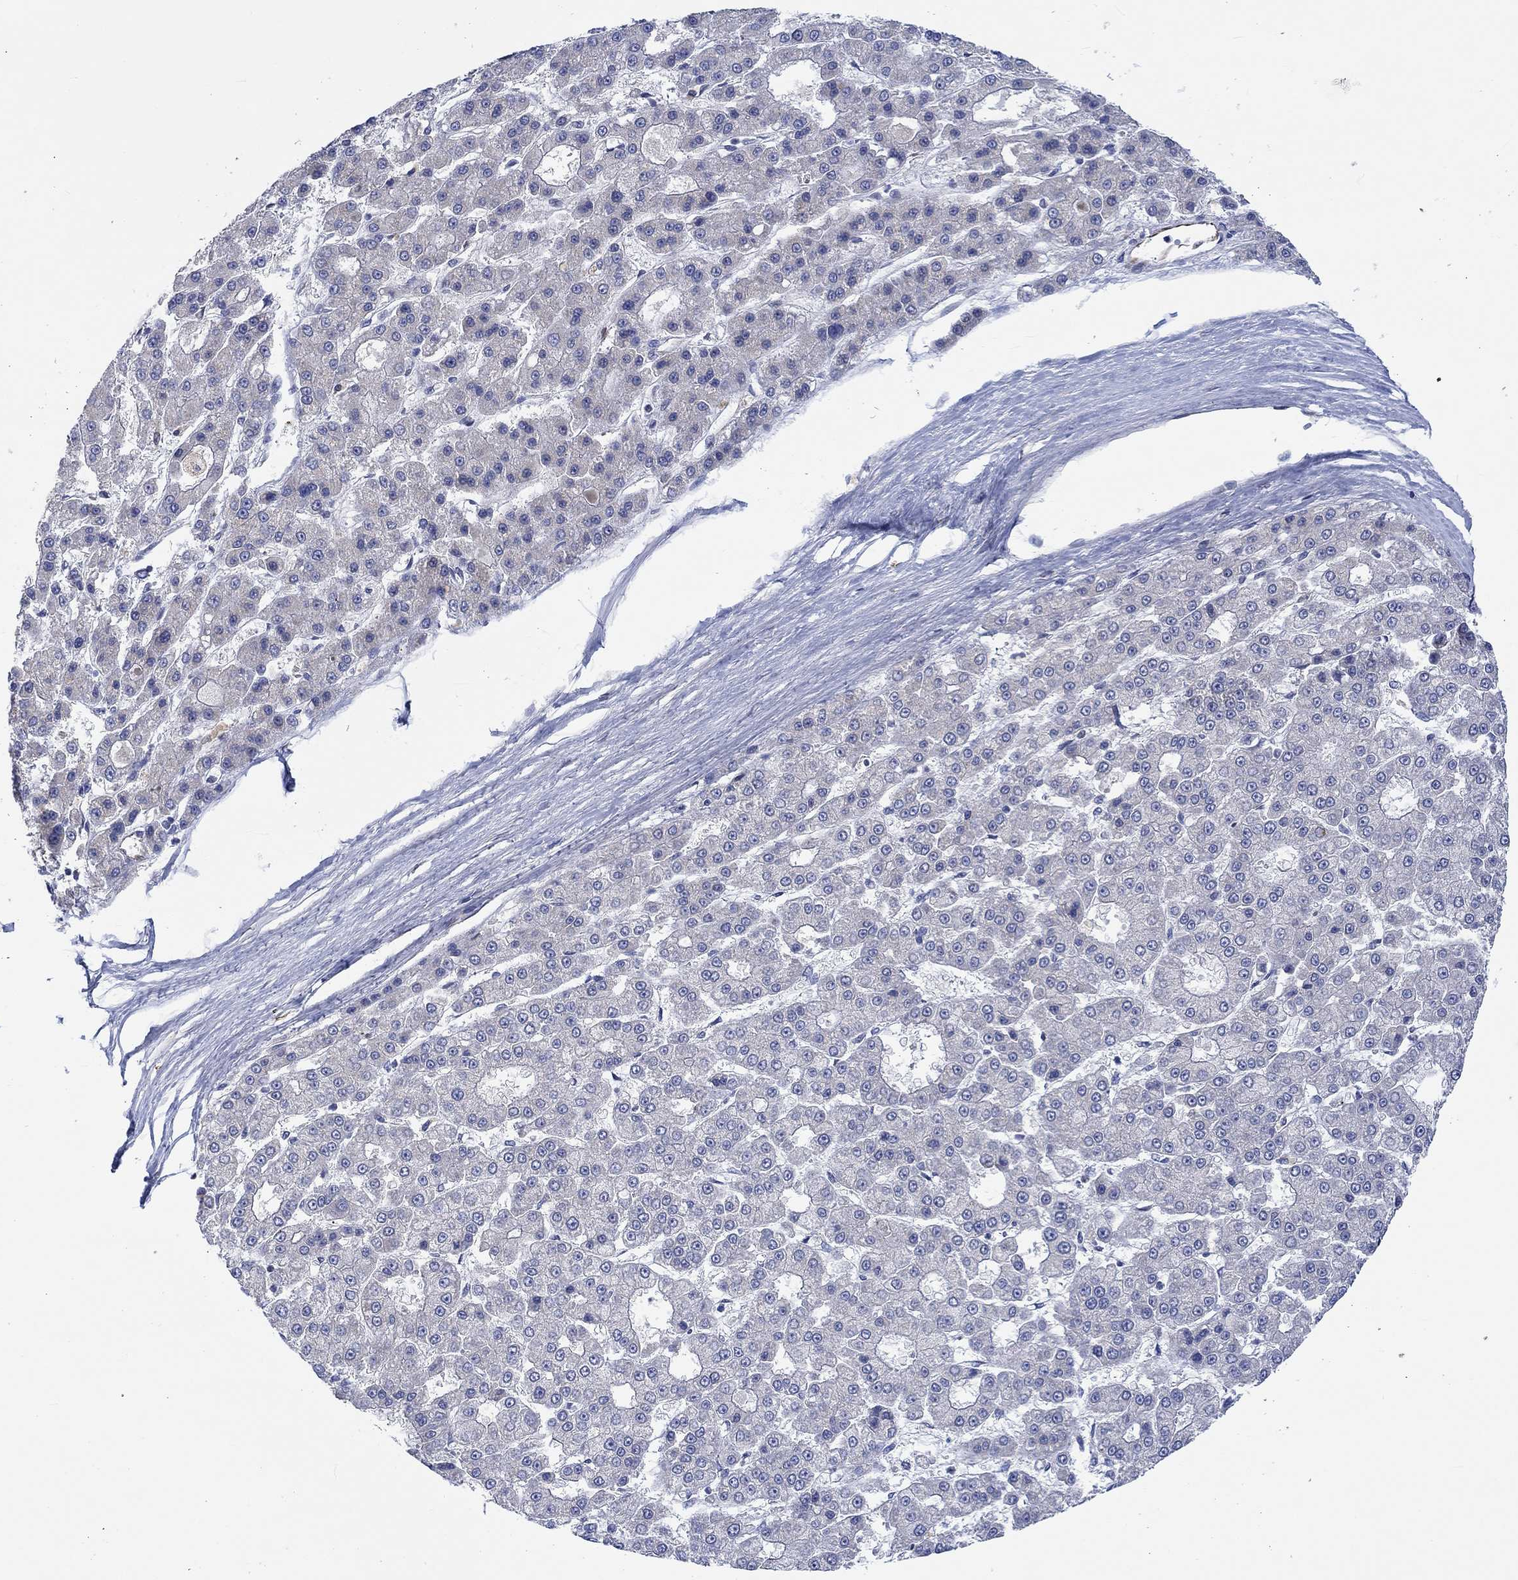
{"staining": {"intensity": "negative", "quantity": "none", "location": "none"}, "tissue": "liver cancer", "cell_type": "Tumor cells", "image_type": "cancer", "snomed": [{"axis": "morphology", "description": "Carcinoma, Hepatocellular, NOS"}, {"axis": "topography", "description": "Liver"}], "caption": "An image of human hepatocellular carcinoma (liver) is negative for staining in tumor cells.", "gene": "CAMK1D", "patient": {"sex": "male", "age": 70}}